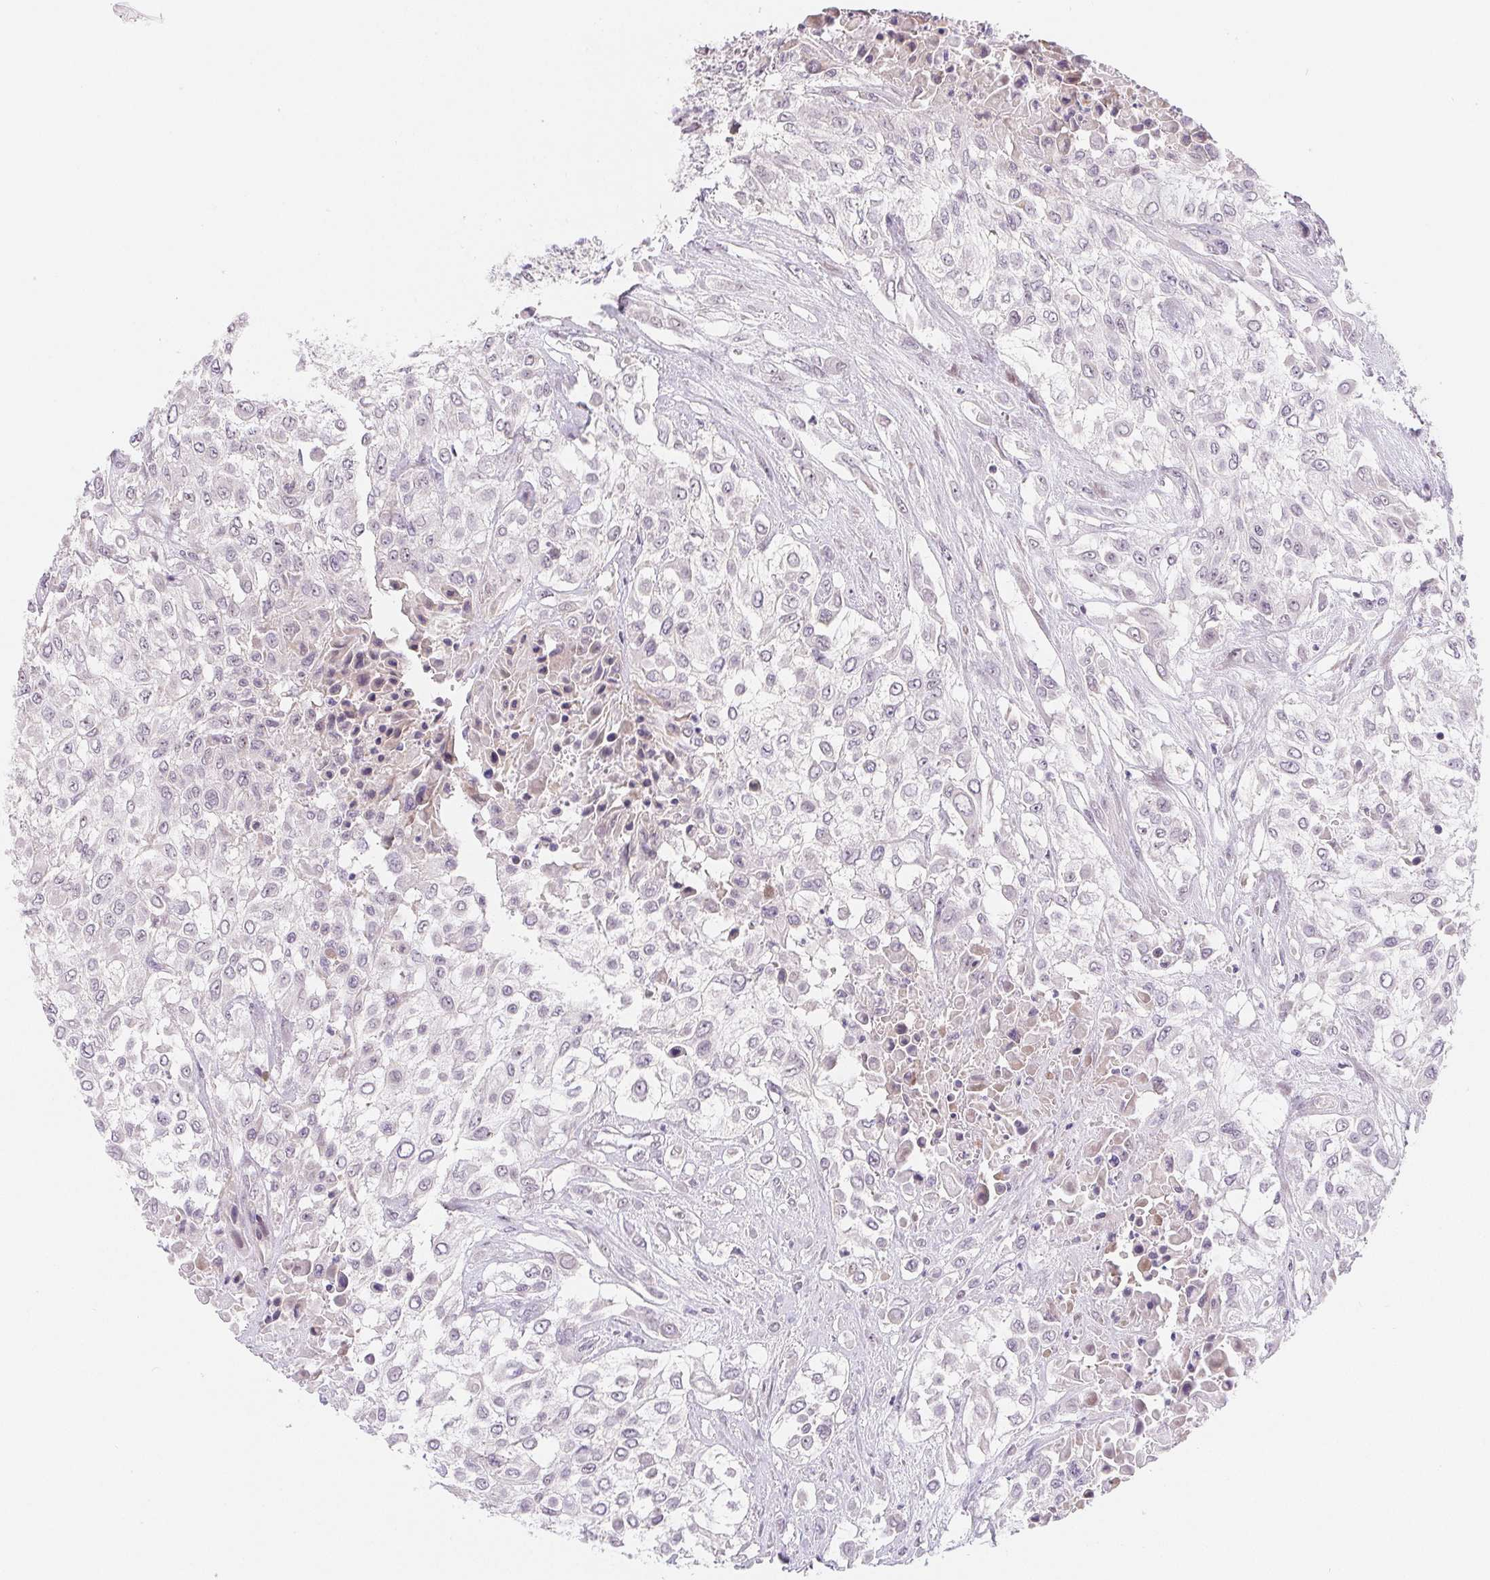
{"staining": {"intensity": "weak", "quantity": "<25%", "location": "nuclear"}, "tissue": "urothelial cancer", "cell_type": "Tumor cells", "image_type": "cancer", "snomed": [{"axis": "morphology", "description": "Urothelial carcinoma, High grade"}, {"axis": "topography", "description": "Urinary bladder"}], "caption": "Immunohistochemistry (IHC) image of neoplastic tissue: human urothelial cancer stained with DAB (3,3'-diaminobenzidine) displays no significant protein positivity in tumor cells.", "gene": "LCA5L", "patient": {"sex": "male", "age": 57}}